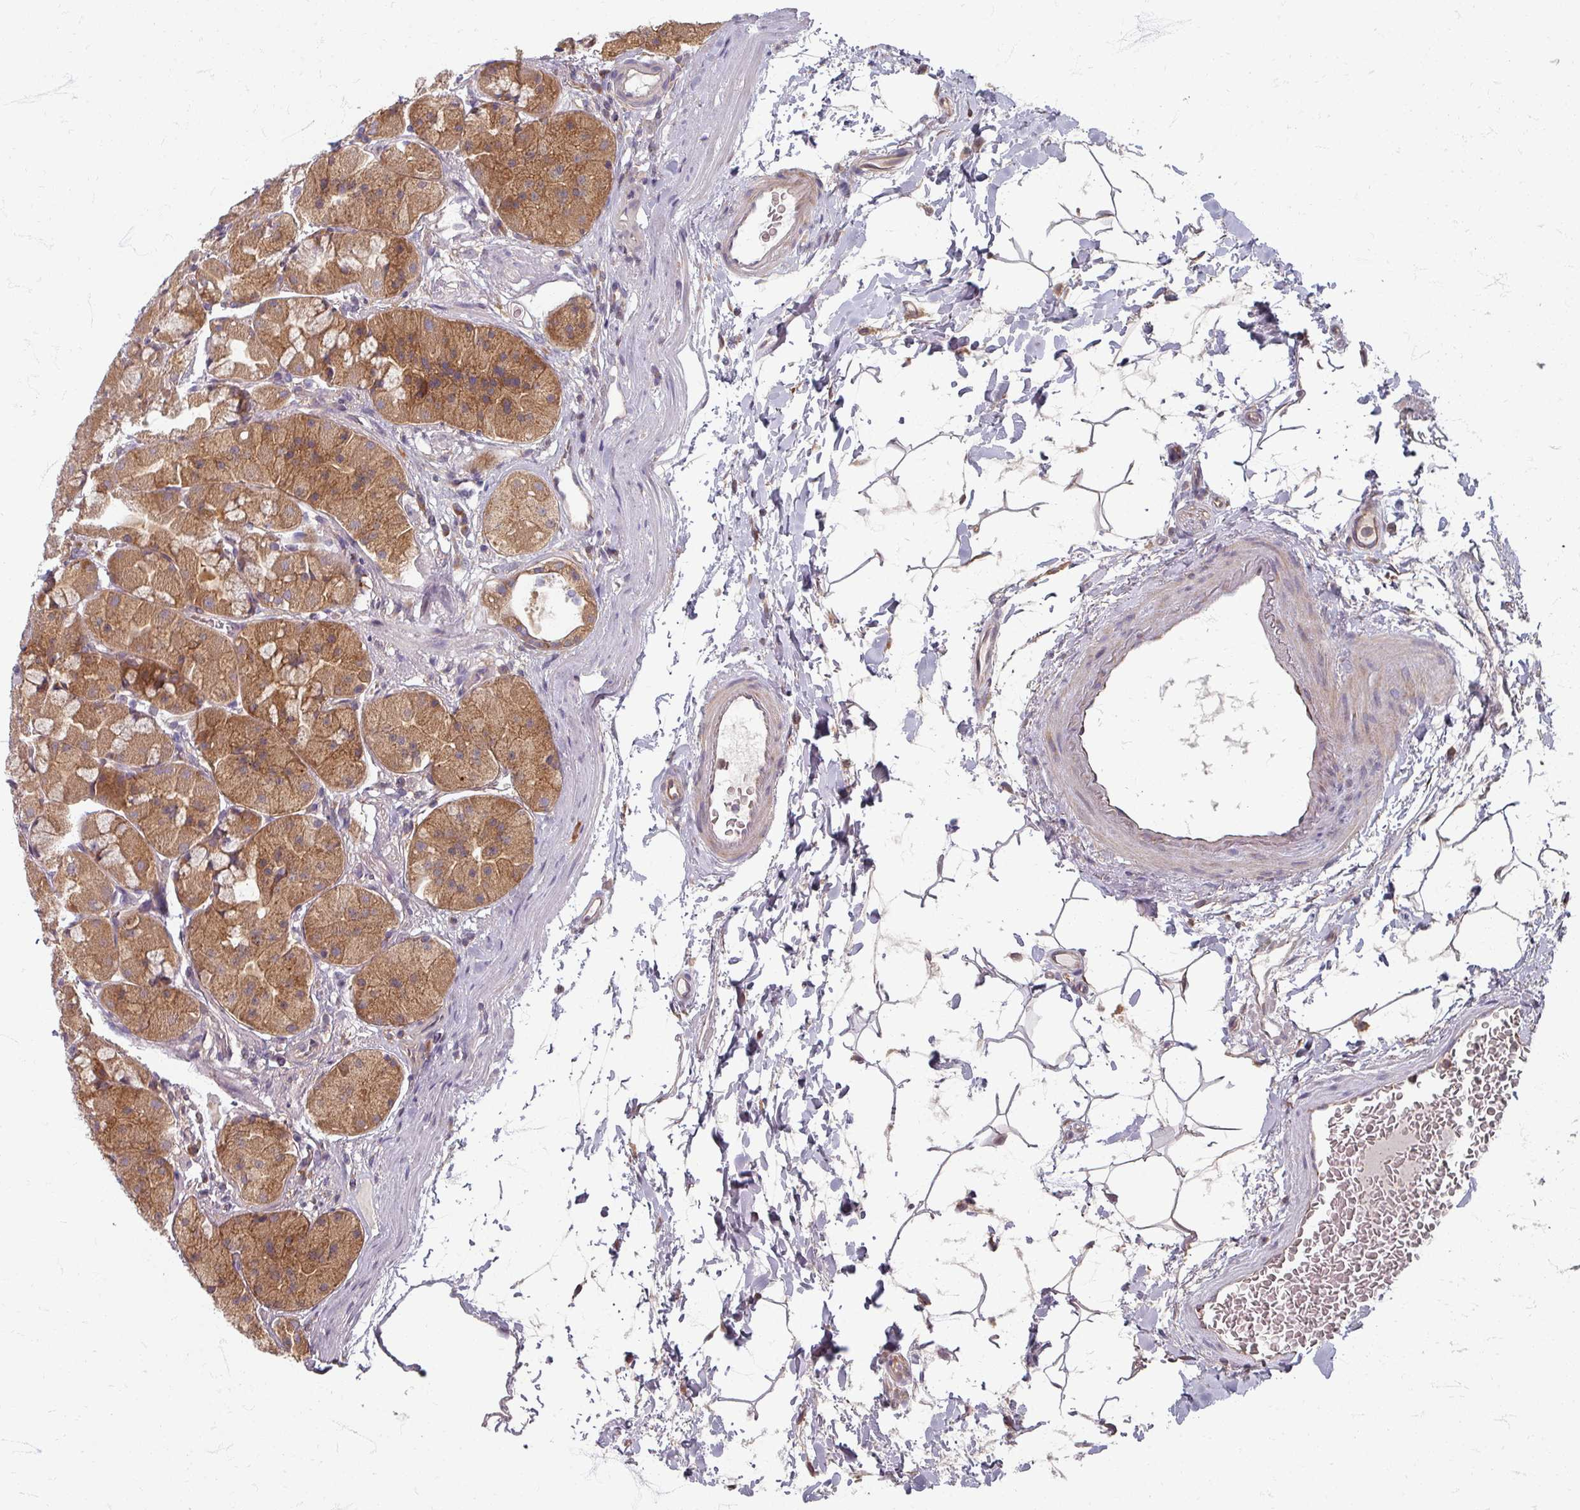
{"staining": {"intensity": "moderate", "quantity": ">75%", "location": "cytoplasmic/membranous"}, "tissue": "stomach", "cell_type": "Glandular cells", "image_type": "normal", "snomed": [{"axis": "morphology", "description": "Normal tissue, NOS"}, {"axis": "topography", "description": "Stomach"}], "caption": "An image showing moderate cytoplasmic/membranous positivity in approximately >75% of glandular cells in benign stomach, as visualized by brown immunohistochemical staining.", "gene": "STAM", "patient": {"sex": "male", "age": 57}}